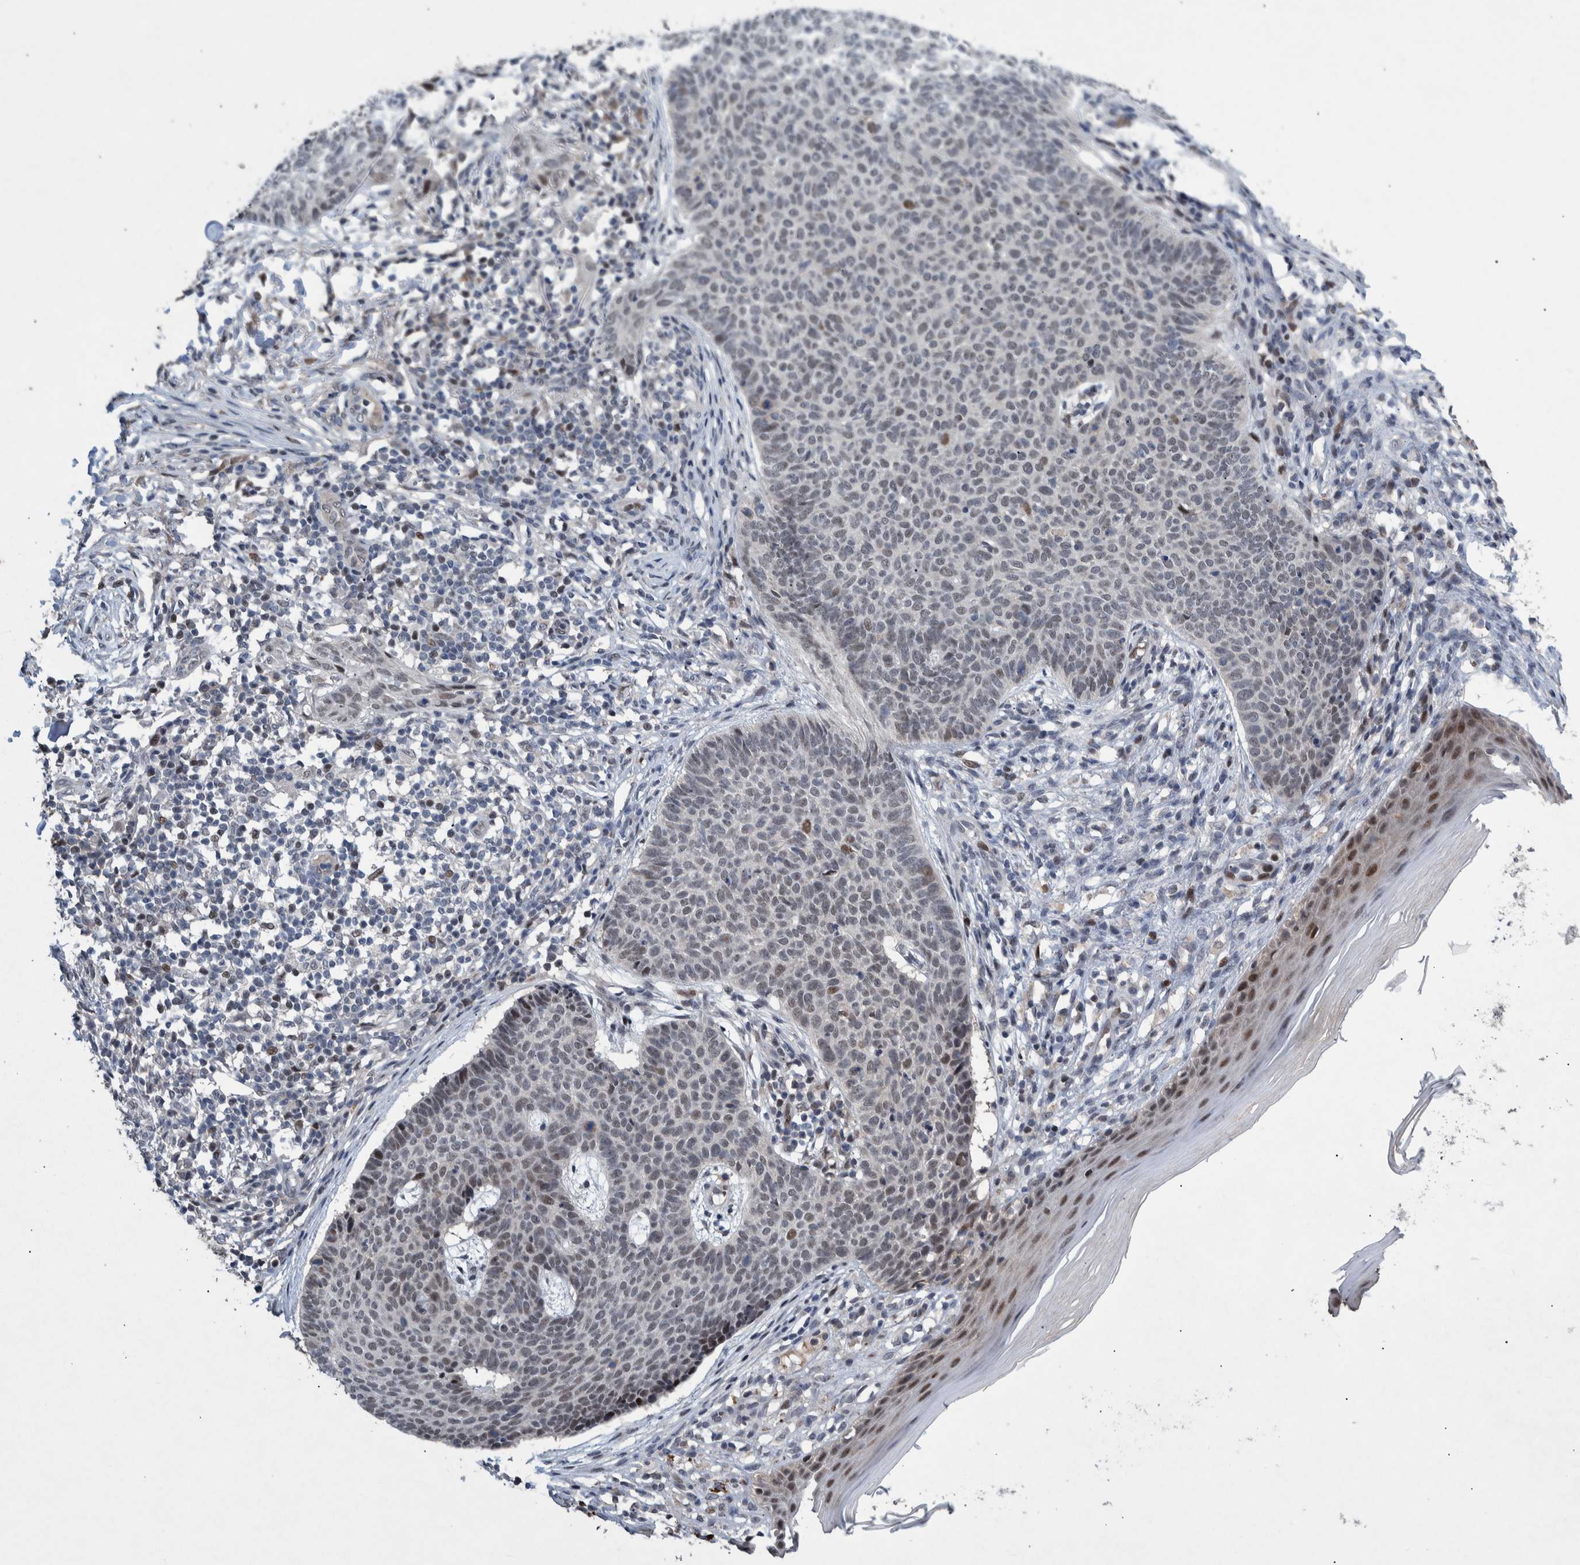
{"staining": {"intensity": "negative", "quantity": "none", "location": "none"}, "tissue": "skin cancer", "cell_type": "Tumor cells", "image_type": "cancer", "snomed": [{"axis": "morphology", "description": "Normal tissue, NOS"}, {"axis": "morphology", "description": "Basal cell carcinoma"}, {"axis": "topography", "description": "Skin"}], "caption": "This is an immunohistochemistry (IHC) photomicrograph of skin basal cell carcinoma. There is no positivity in tumor cells.", "gene": "ESRP1", "patient": {"sex": "male", "age": 50}}